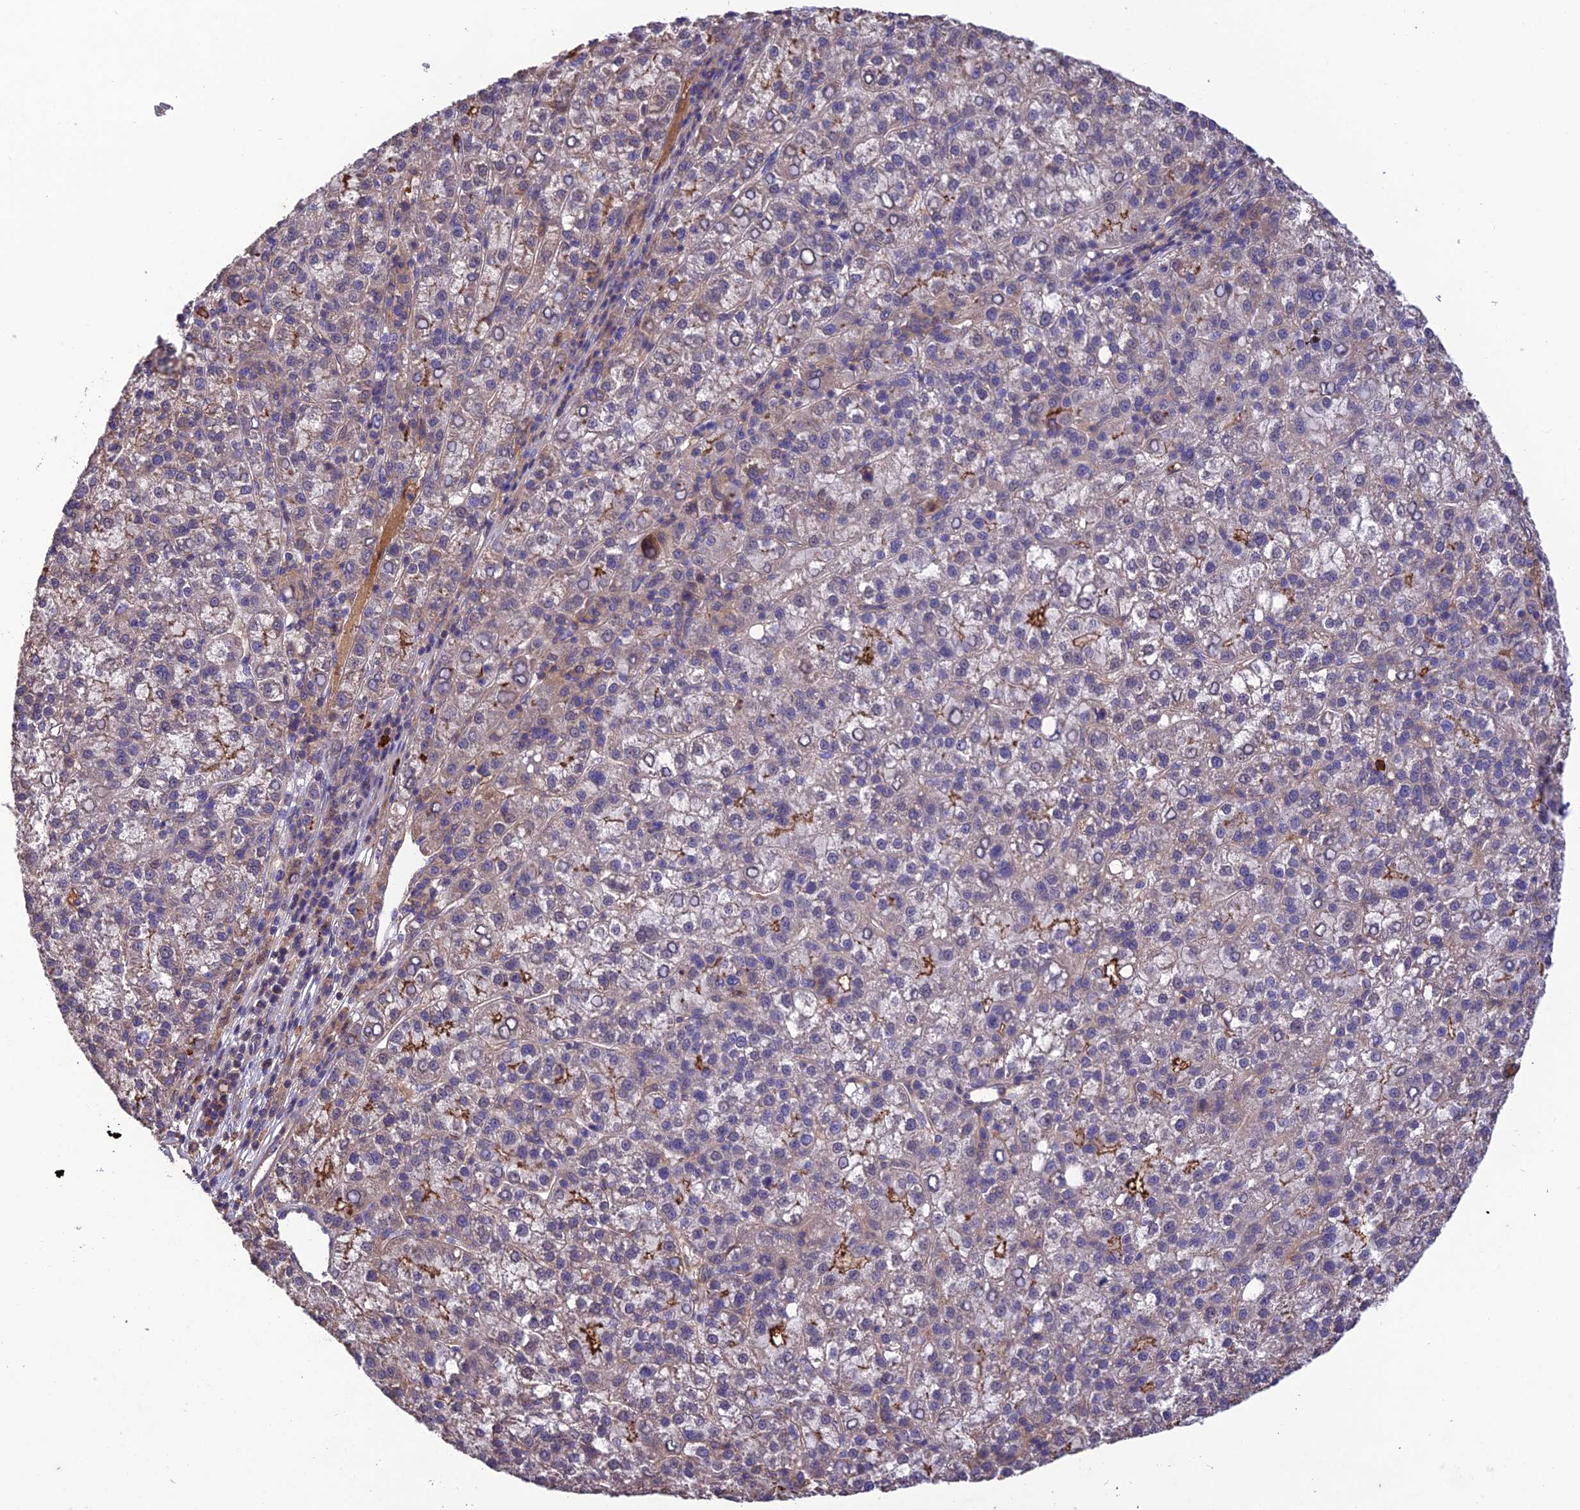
{"staining": {"intensity": "weak", "quantity": "25%-75%", "location": "cytoplasmic/membranous"}, "tissue": "liver cancer", "cell_type": "Tumor cells", "image_type": "cancer", "snomed": [{"axis": "morphology", "description": "Carcinoma, Hepatocellular, NOS"}, {"axis": "topography", "description": "Liver"}], "caption": "A brown stain shows weak cytoplasmic/membranous staining of a protein in liver cancer tumor cells.", "gene": "MIOS", "patient": {"sex": "female", "age": 58}}